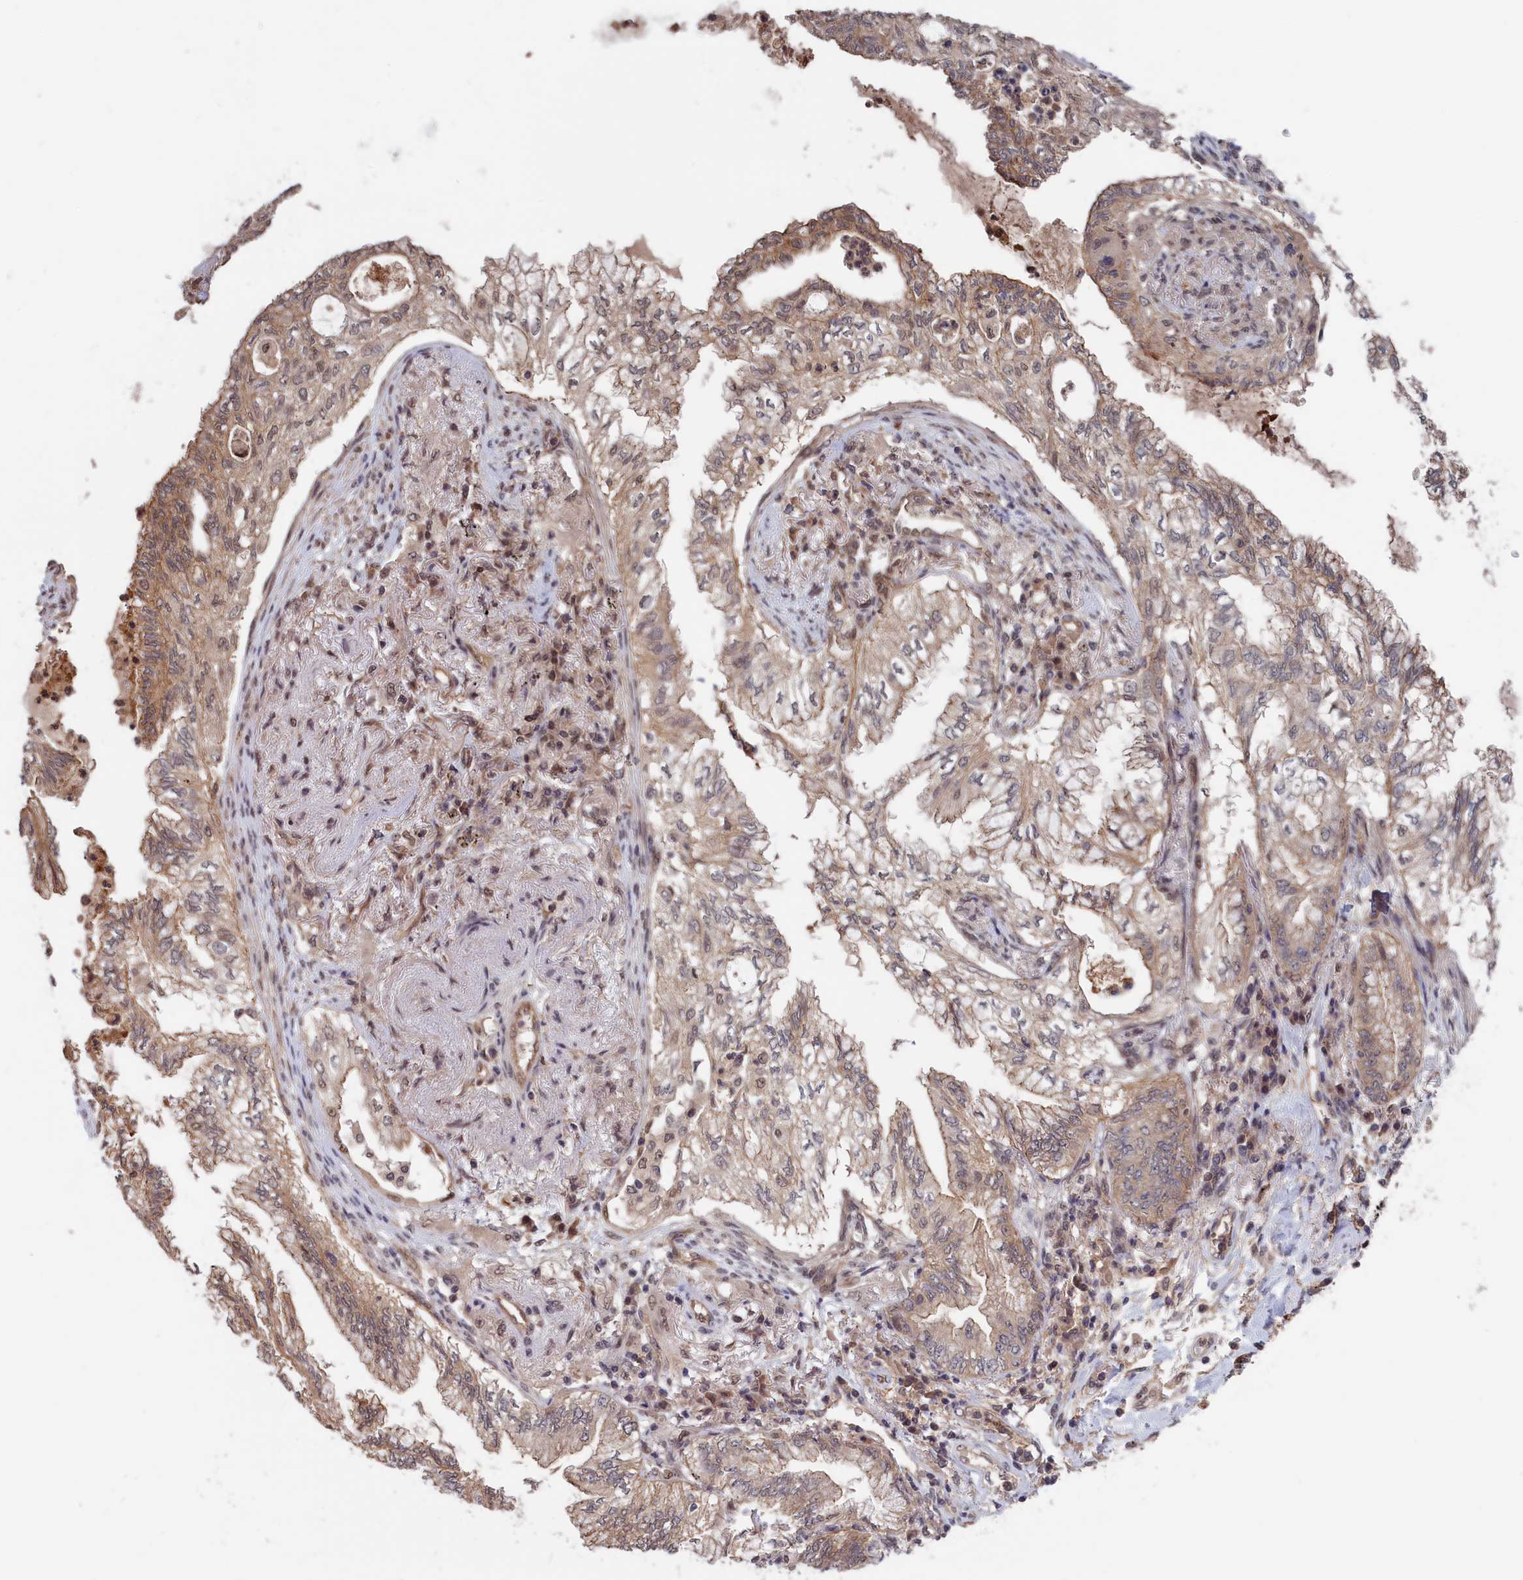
{"staining": {"intensity": "moderate", "quantity": "25%-75%", "location": "cytoplasmic/membranous,nuclear"}, "tissue": "lung cancer", "cell_type": "Tumor cells", "image_type": "cancer", "snomed": [{"axis": "morphology", "description": "Adenocarcinoma, NOS"}, {"axis": "topography", "description": "Lung"}], "caption": "Immunohistochemistry (IHC) (DAB (3,3'-diaminobenzidine)) staining of human lung adenocarcinoma exhibits moderate cytoplasmic/membranous and nuclear protein staining in about 25%-75% of tumor cells.", "gene": "PLP2", "patient": {"sex": "female", "age": 70}}